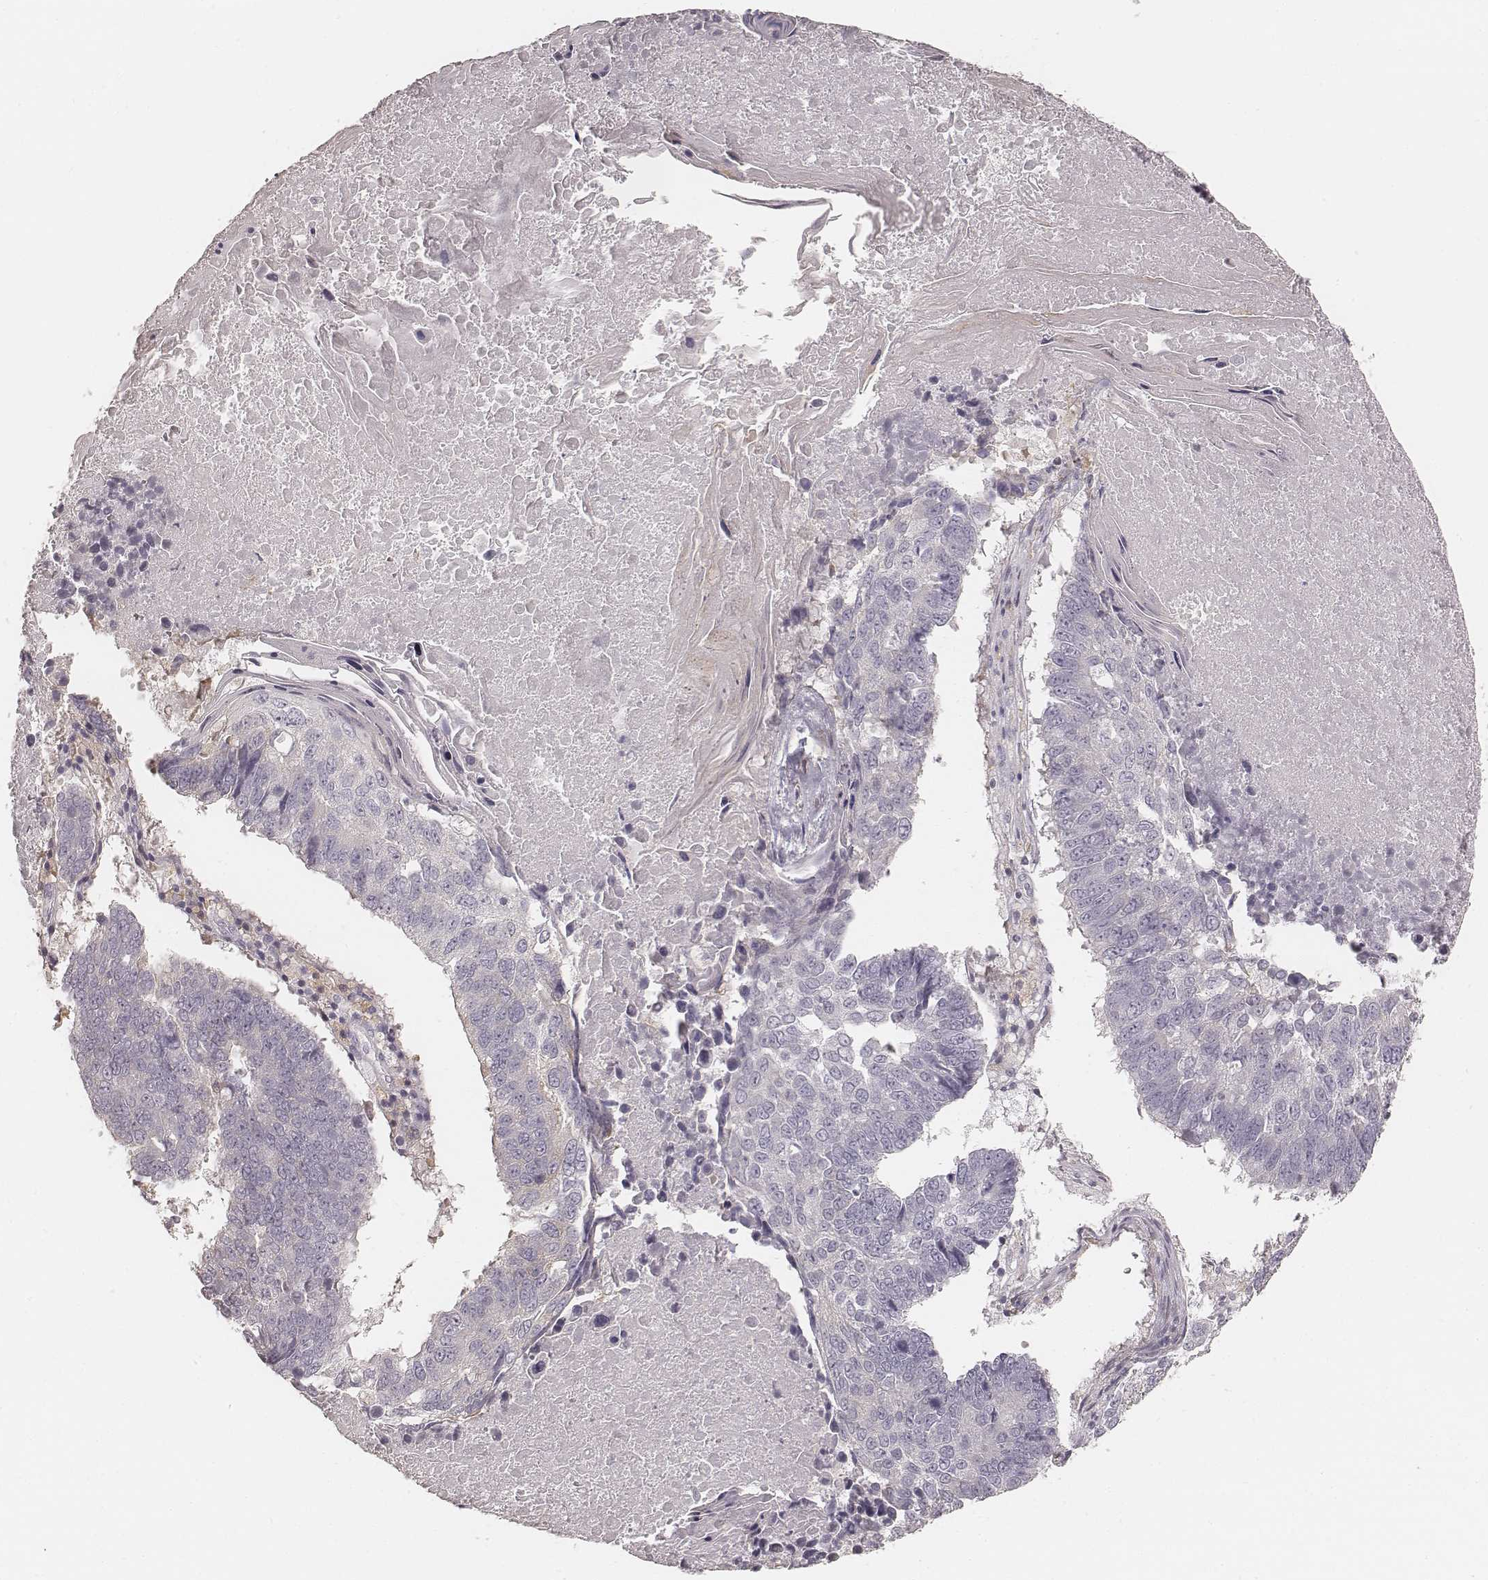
{"staining": {"intensity": "negative", "quantity": "none", "location": "none"}, "tissue": "lung cancer", "cell_type": "Tumor cells", "image_type": "cancer", "snomed": [{"axis": "morphology", "description": "Squamous cell carcinoma, NOS"}, {"axis": "topography", "description": "Lung"}], "caption": "An image of human lung cancer (squamous cell carcinoma) is negative for staining in tumor cells. (Immunohistochemistry, brightfield microscopy, high magnification).", "gene": "FMNL2", "patient": {"sex": "male", "age": 73}}